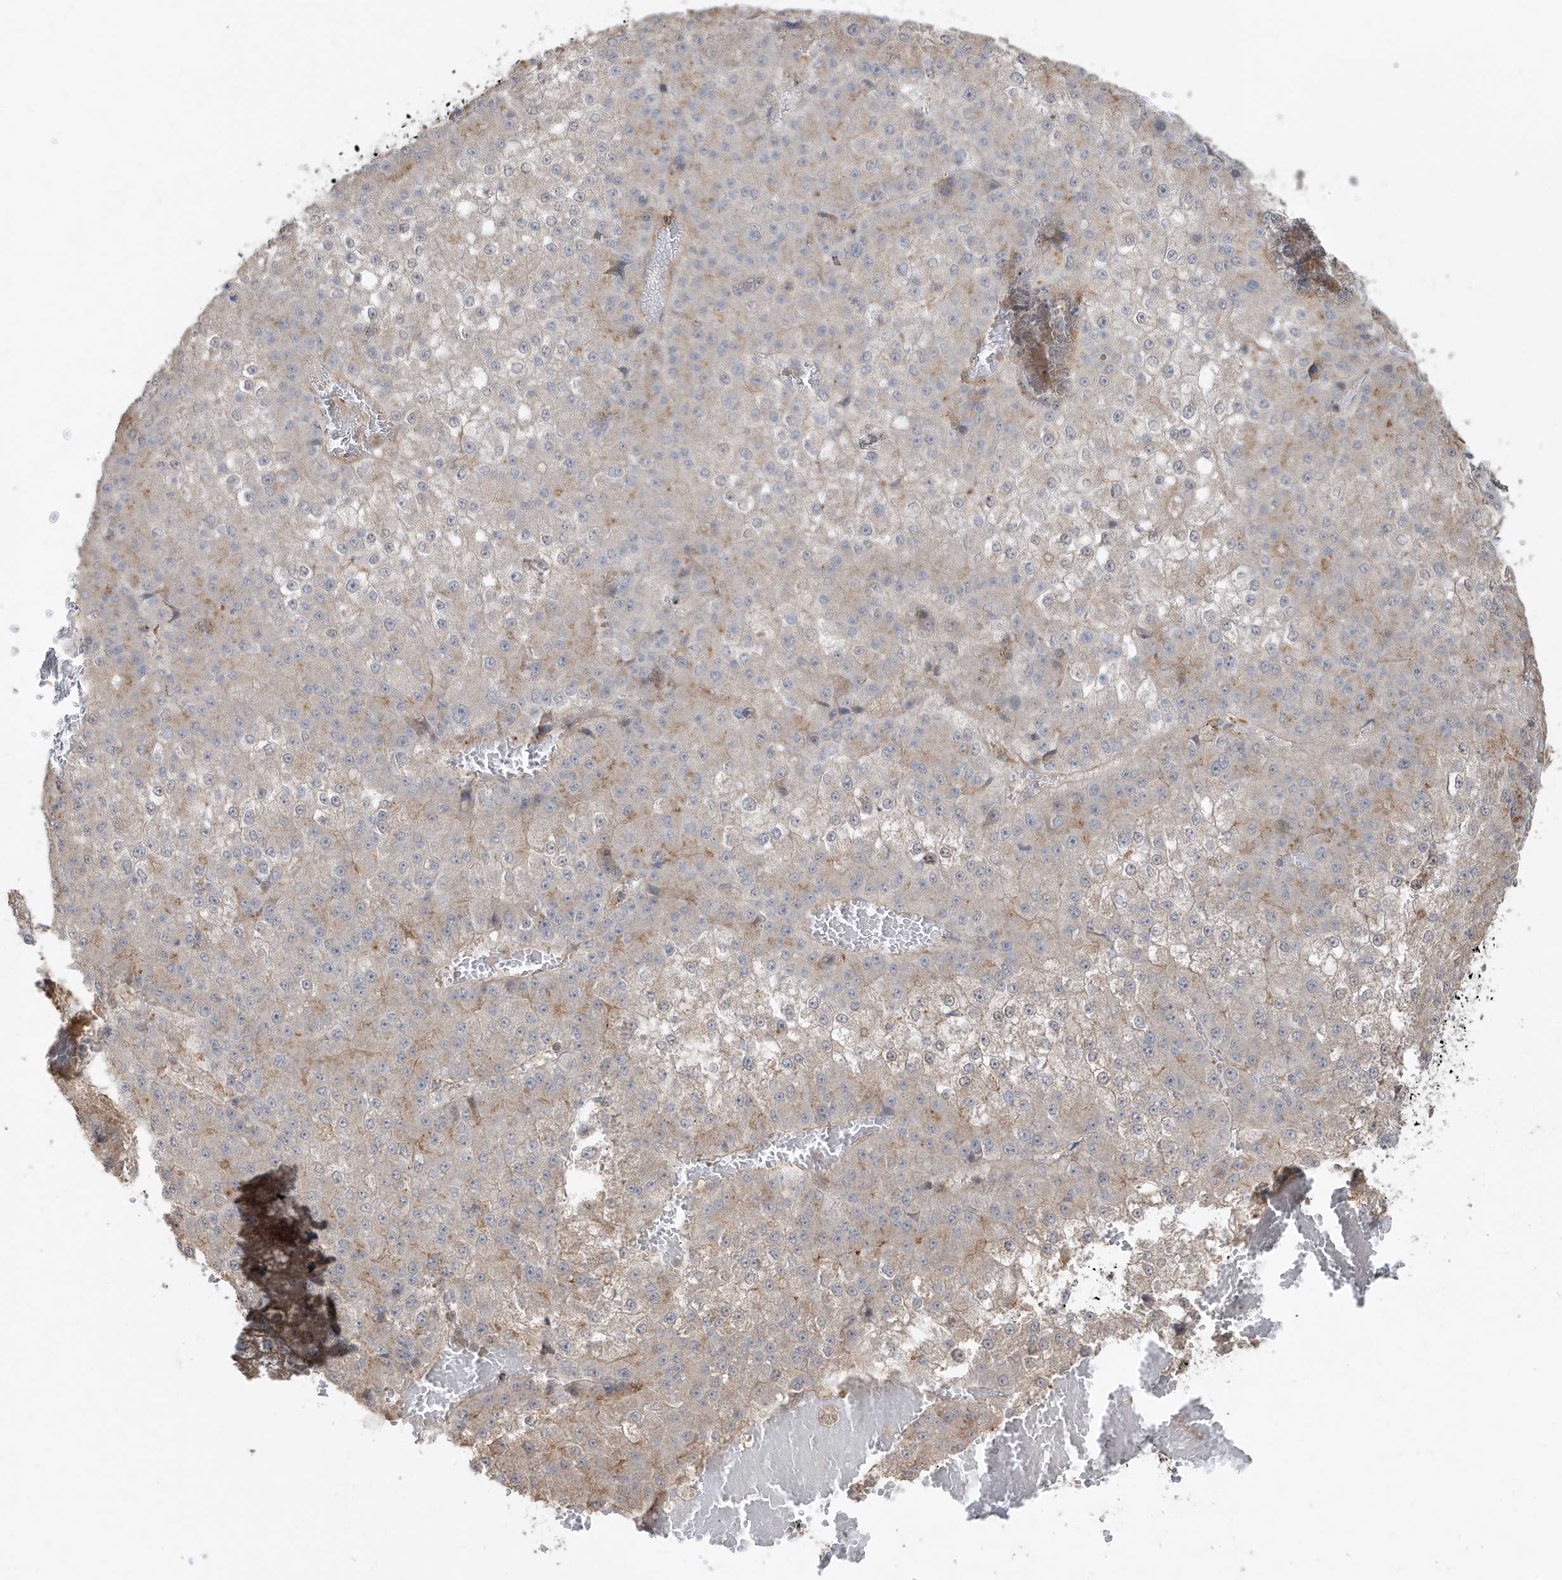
{"staining": {"intensity": "negative", "quantity": "none", "location": "none"}, "tissue": "liver cancer", "cell_type": "Tumor cells", "image_type": "cancer", "snomed": [{"axis": "morphology", "description": "Carcinoma, Hepatocellular, NOS"}, {"axis": "topography", "description": "Liver"}], "caption": "IHC photomicrograph of human liver cancer stained for a protein (brown), which reveals no expression in tumor cells.", "gene": "PRRT3", "patient": {"sex": "female", "age": 73}}